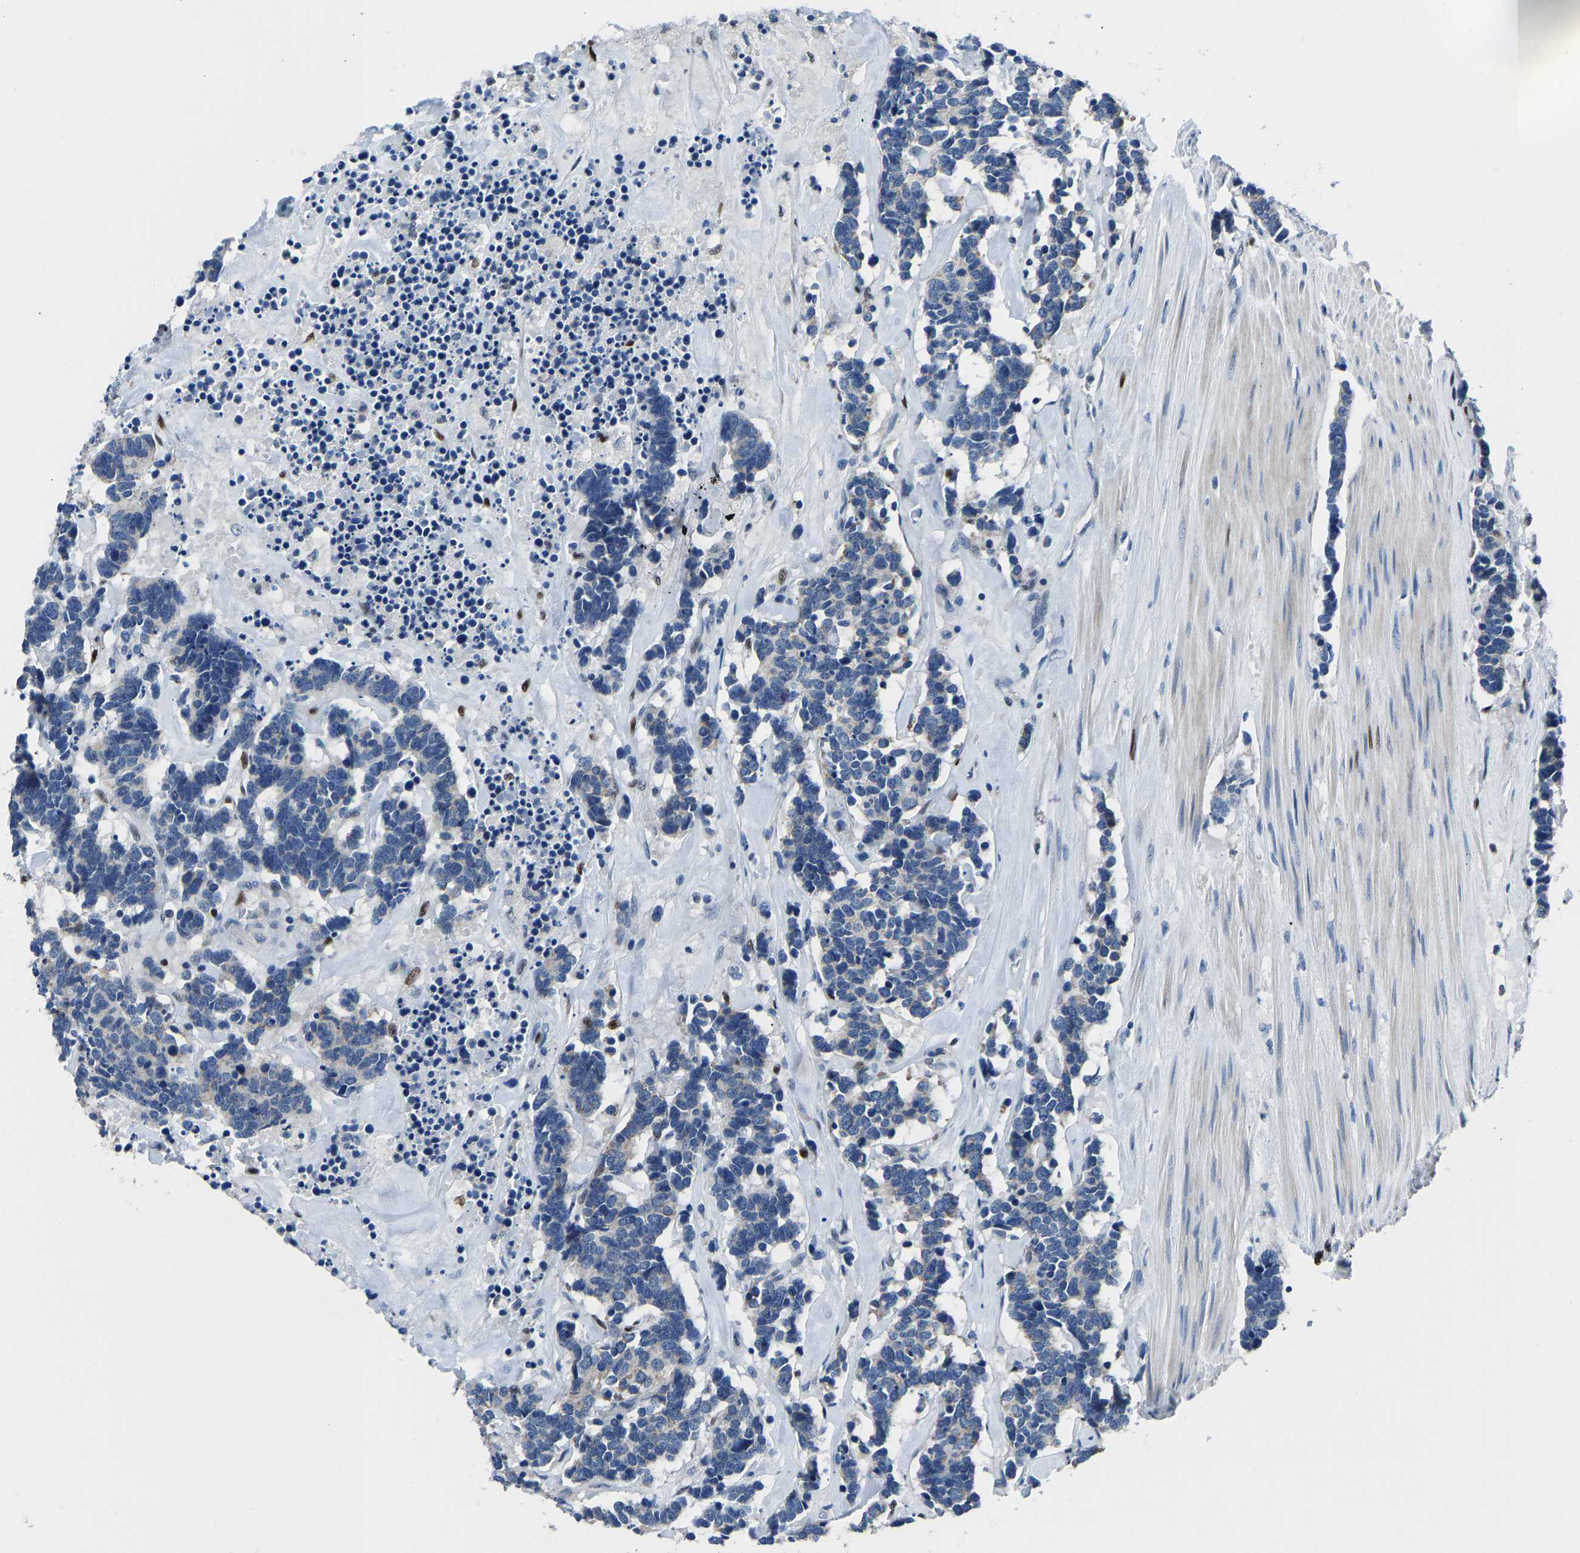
{"staining": {"intensity": "negative", "quantity": "none", "location": "none"}, "tissue": "carcinoid", "cell_type": "Tumor cells", "image_type": "cancer", "snomed": [{"axis": "morphology", "description": "Carcinoma, NOS"}, {"axis": "morphology", "description": "Carcinoid, malignant, NOS"}, {"axis": "topography", "description": "Urinary bladder"}], "caption": "Human carcinoma stained for a protein using IHC reveals no positivity in tumor cells.", "gene": "EGR1", "patient": {"sex": "male", "age": 57}}